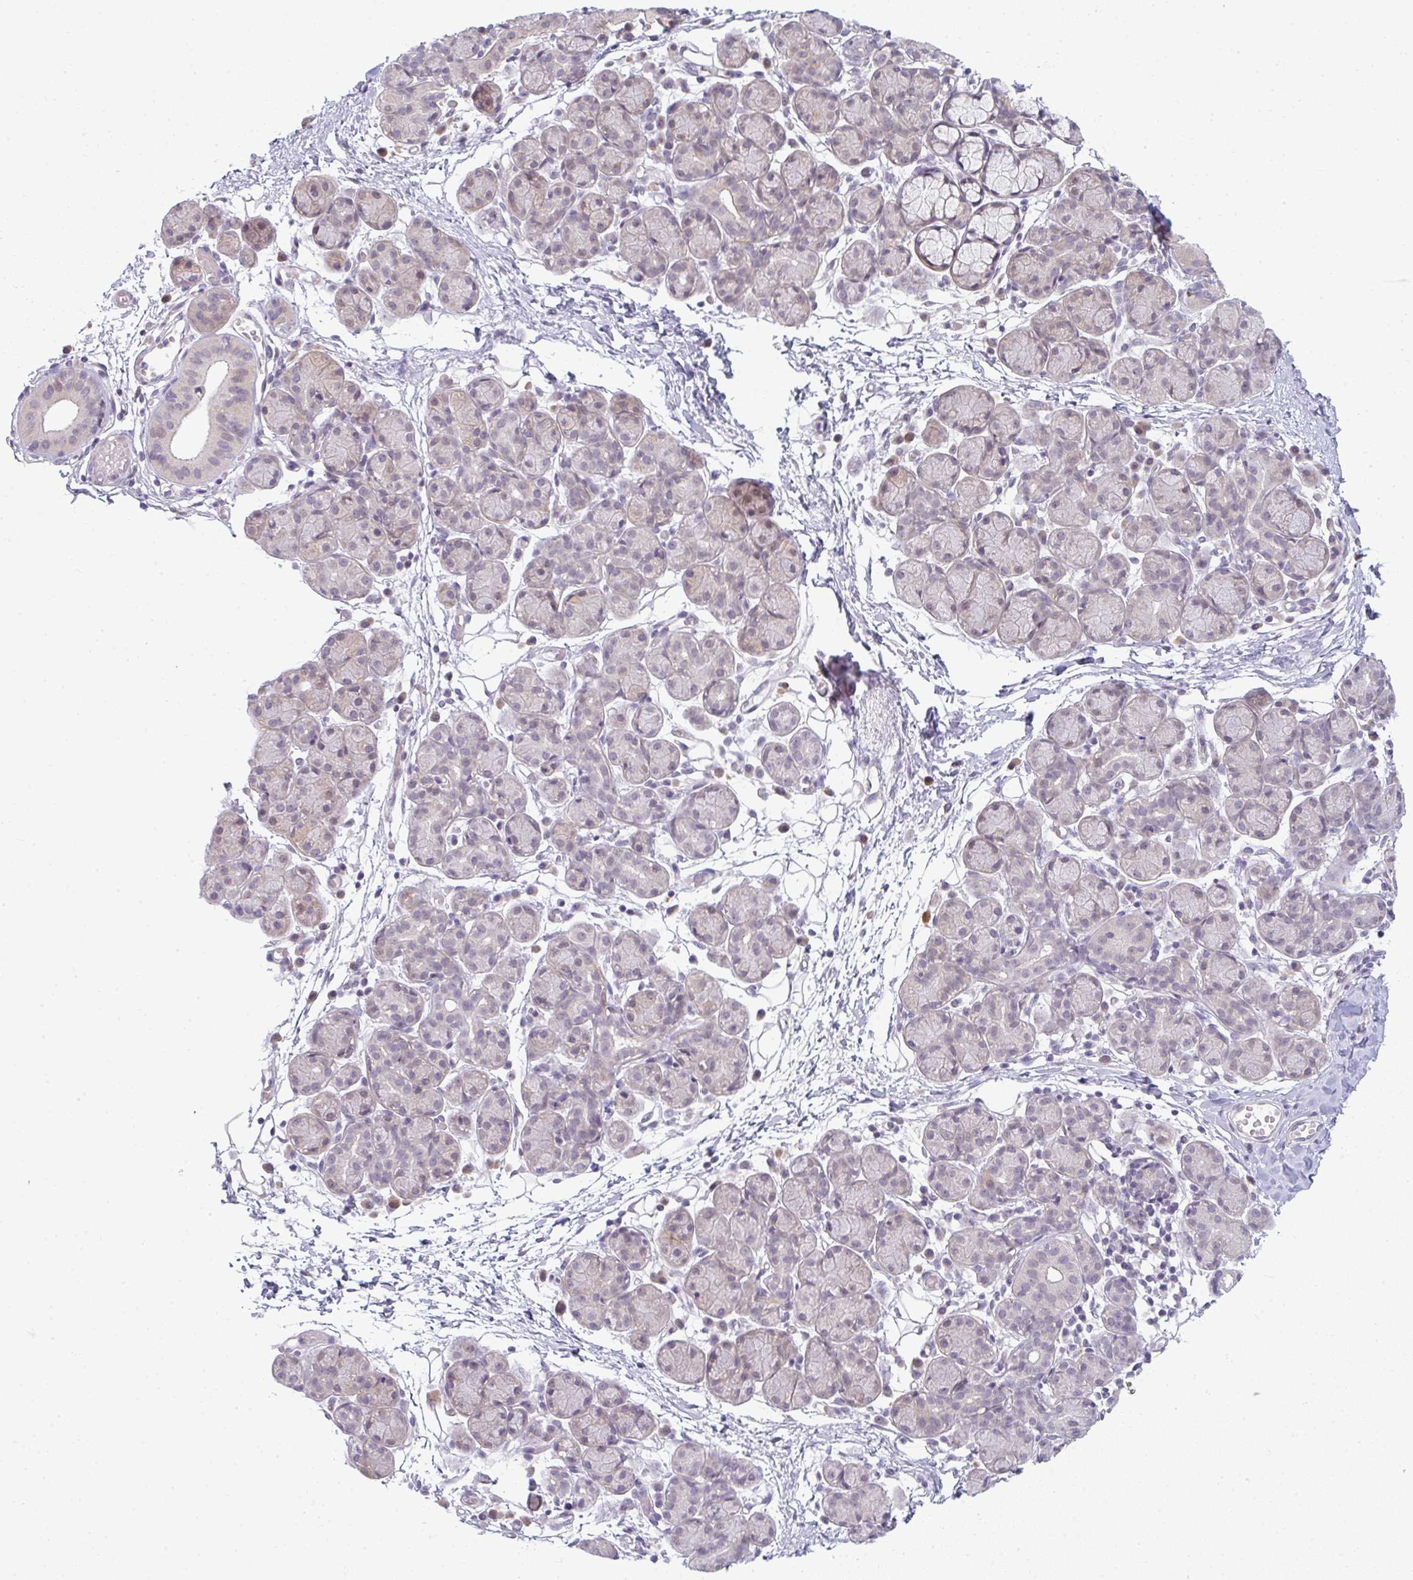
{"staining": {"intensity": "weak", "quantity": "<25%", "location": "nuclear"}, "tissue": "salivary gland", "cell_type": "Glandular cells", "image_type": "normal", "snomed": [{"axis": "morphology", "description": "Normal tissue, NOS"}, {"axis": "morphology", "description": "Inflammation, NOS"}, {"axis": "topography", "description": "Lymph node"}, {"axis": "topography", "description": "Salivary gland"}], "caption": "Unremarkable salivary gland was stained to show a protein in brown. There is no significant positivity in glandular cells. (DAB IHC with hematoxylin counter stain).", "gene": "TEX33", "patient": {"sex": "male", "age": 3}}